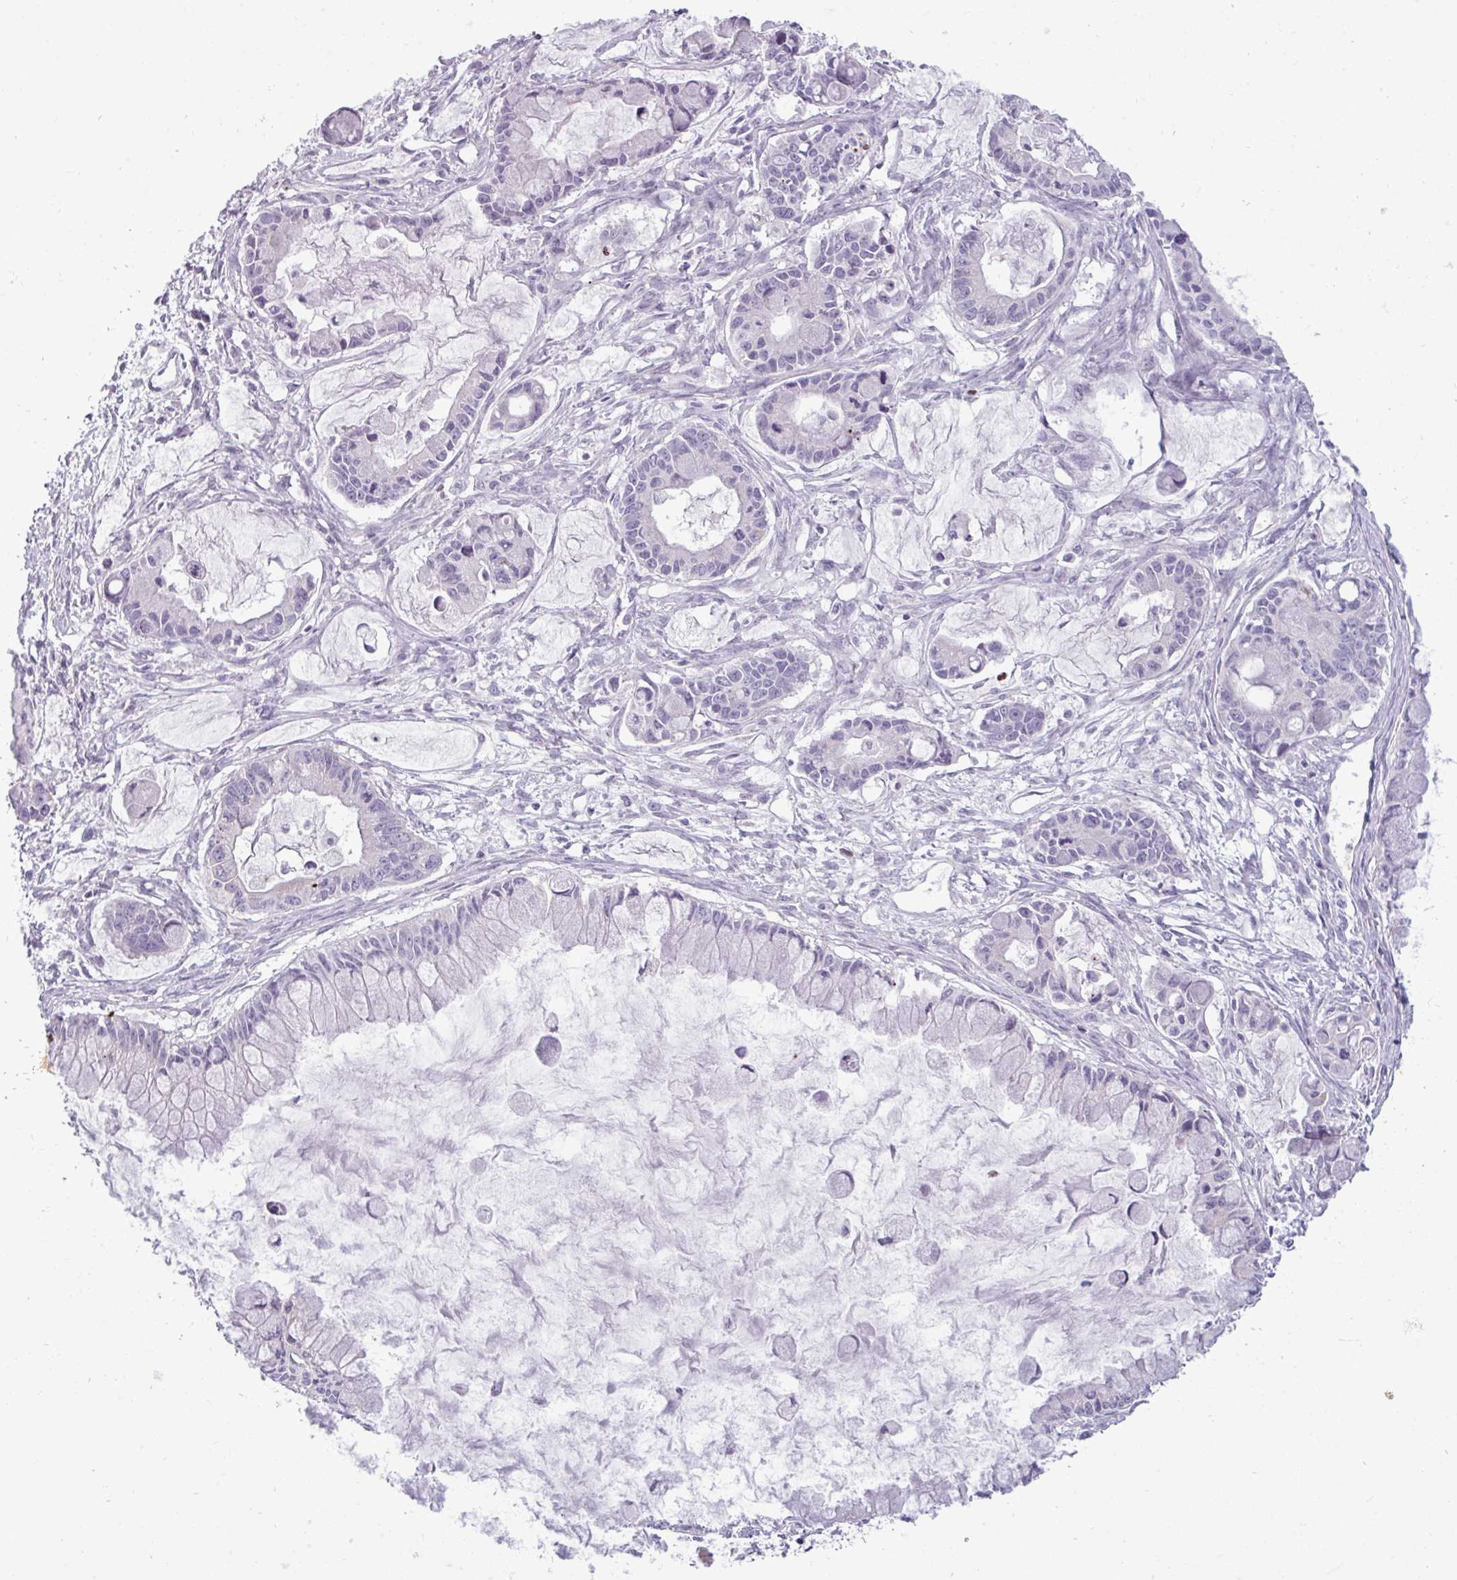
{"staining": {"intensity": "negative", "quantity": "none", "location": "none"}, "tissue": "ovarian cancer", "cell_type": "Tumor cells", "image_type": "cancer", "snomed": [{"axis": "morphology", "description": "Cystadenocarcinoma, mucinous, NOS"}, {"axis": "topography", "description": "Ovary"}], "caption": "Tumor cells are negative for brown protein staining in ovarian mucinous cystadenocarcinoma. (Immunohistochemistry, brightfield microscopy, high magnification).", "gene": "TRIM39", "patient": {"sex": "female", "age": 63}}